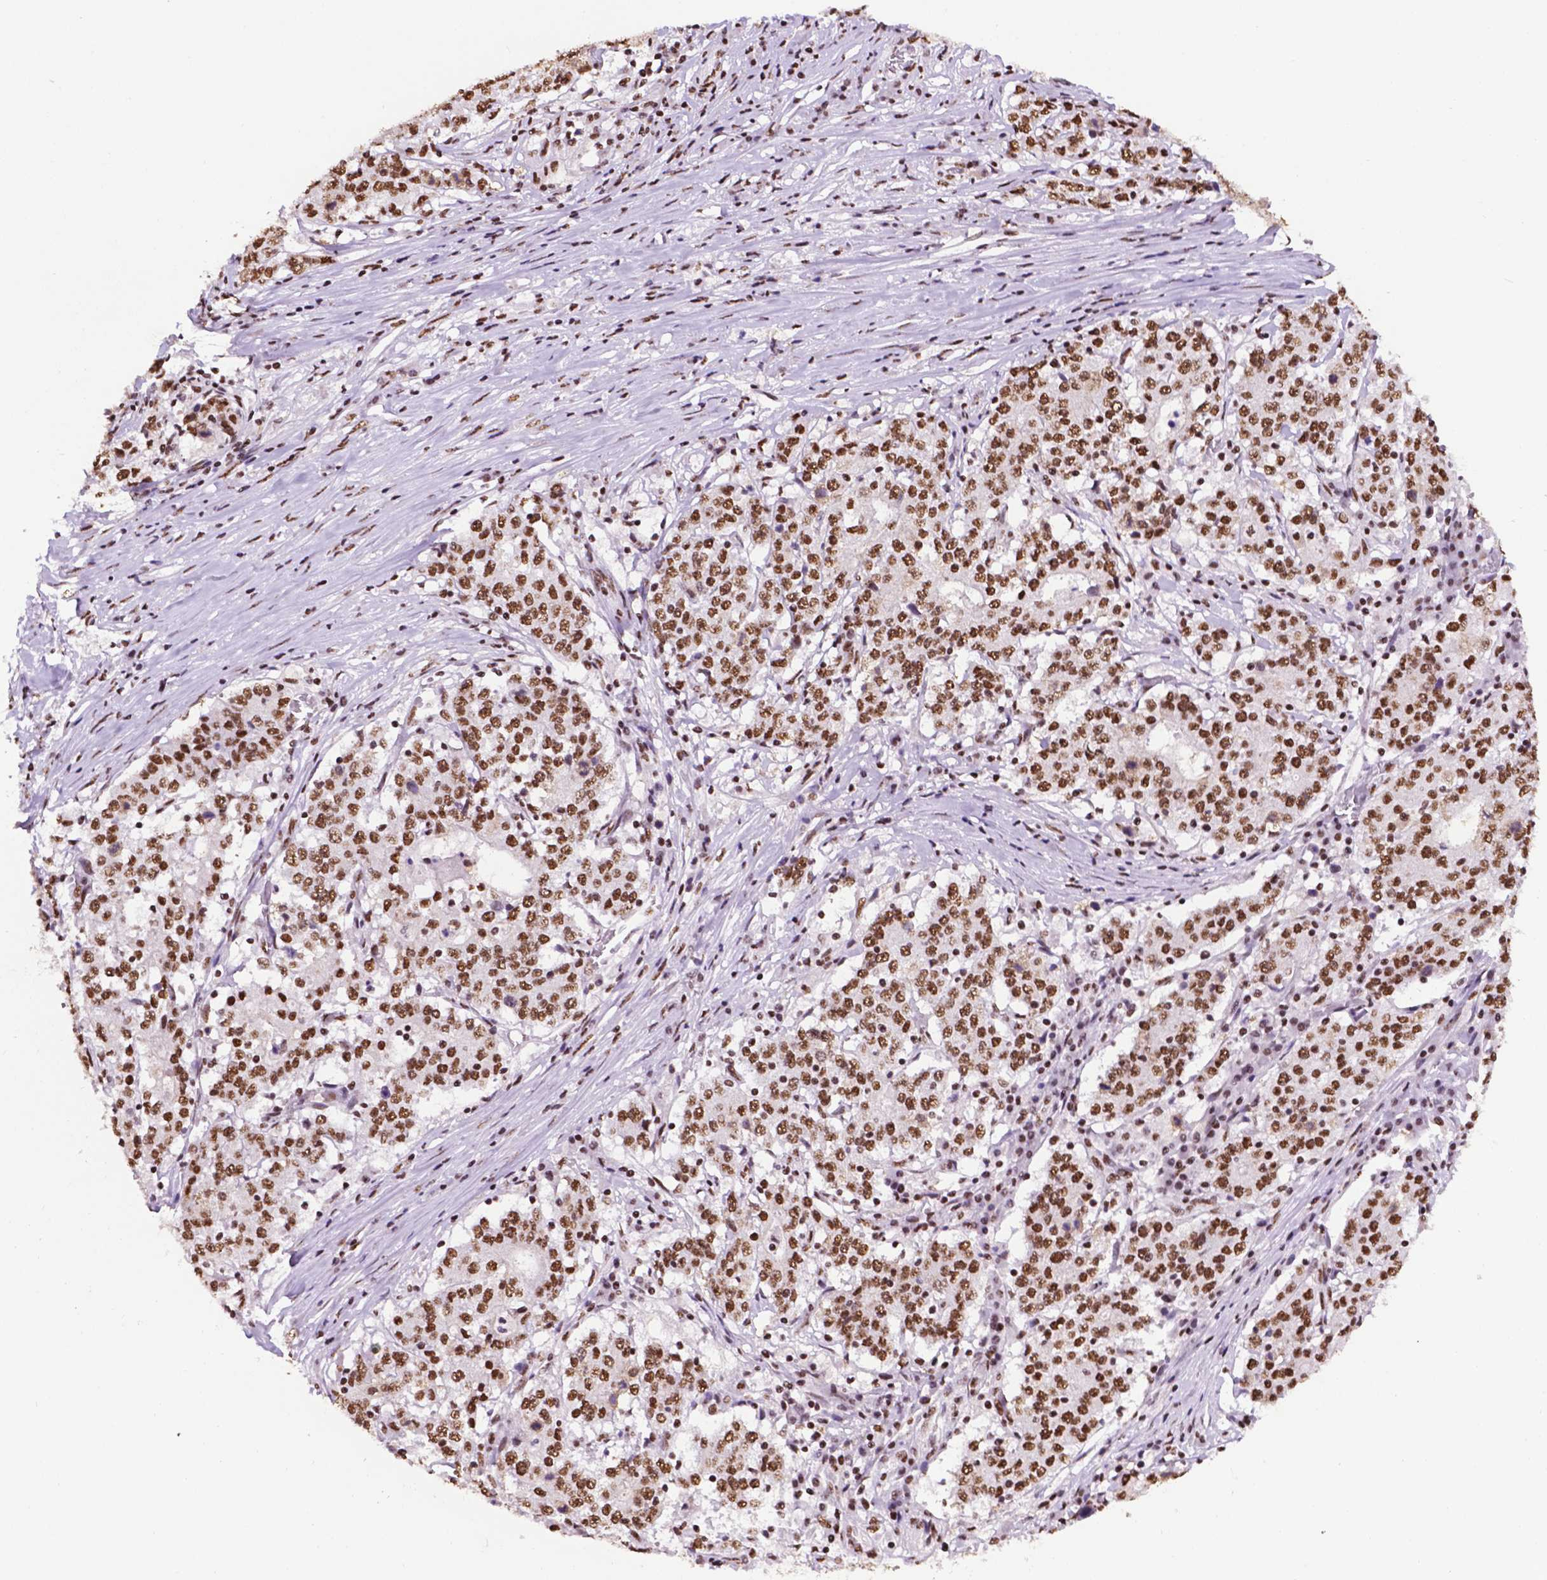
{"staining": {"intensity": "strong", "quantity": ">75%", "location": "nuclear"}, "tissue": "stomach cancer", "cell_type": "Tumor cells", "image_type": "cancer", "snomed": [{"axis": "morphology", "description": "Adenocarcinoma, NOS"}, {"axis": "topography", "description": "Stomach"}], "caption": "Stomach adenocarcinoma stained with DAB (3,3'-diaminobenzidine) immunohistochemistry (IHC) displays high levels of strong nuclear staining in approximately >75% of tumor cells.", "gene": "CCAR2", "patient": {"sex": "male", "age": 59}}